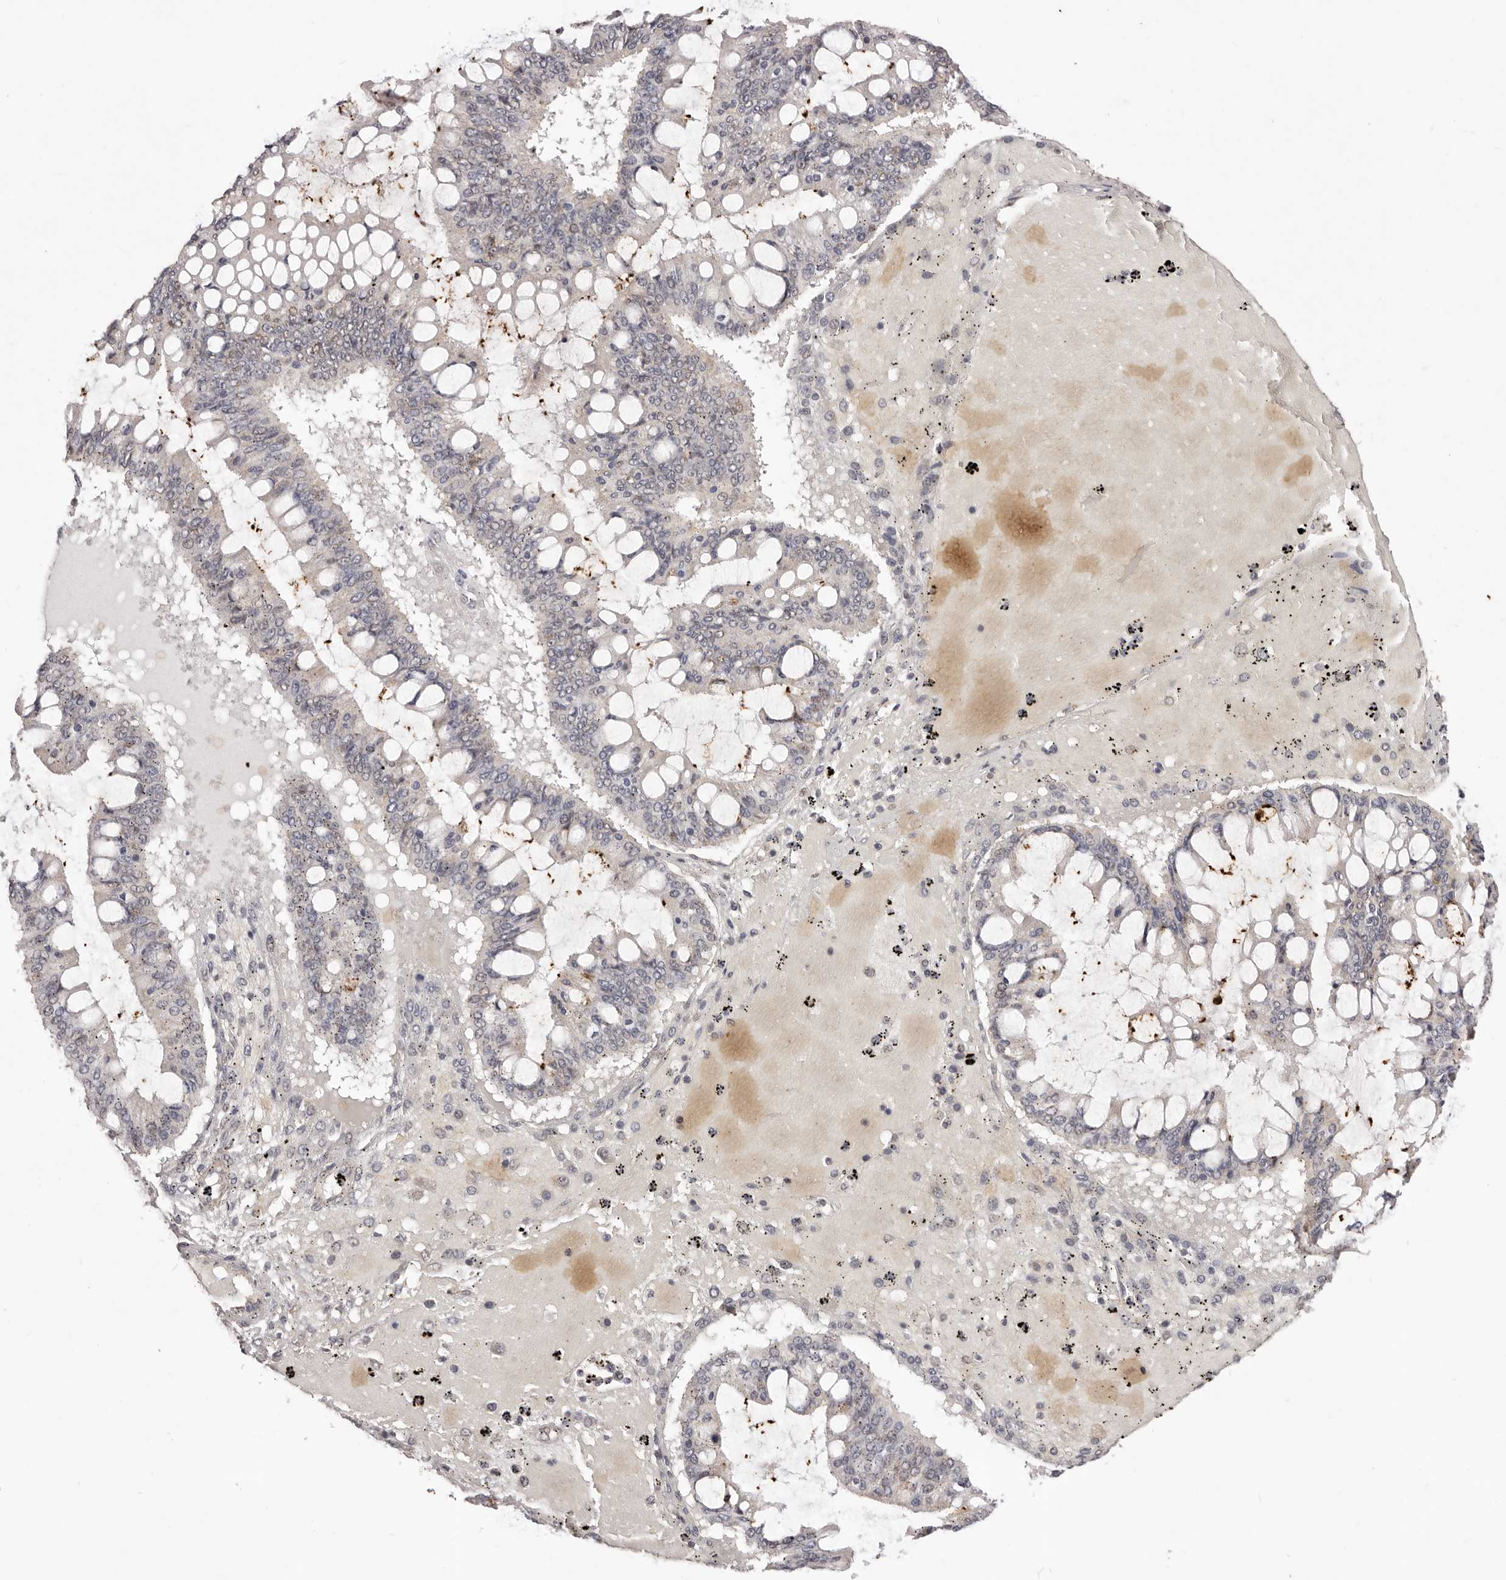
{"staining": {"intensity": "weak", "quantity": "25%-75%", "location": "nuclear"}, "tissue": "ovarian cancer", "cell_type": "Tumor cells", "image_type": "cancer", "snomed": [{"axis": "morphology", "description": "Cystadenocarcinoma, mucinous, NOS"}, {"axis": "topography", "description": "Ovary"}], "caption": "Weak nuclear staining is identified in approximately 25%-75% of tumor cells in ovarian cancer (mucinous cystadenocarcinoma).", "gene": "RPS6KA5", "patient": {"sex": "female", "age": 73}}